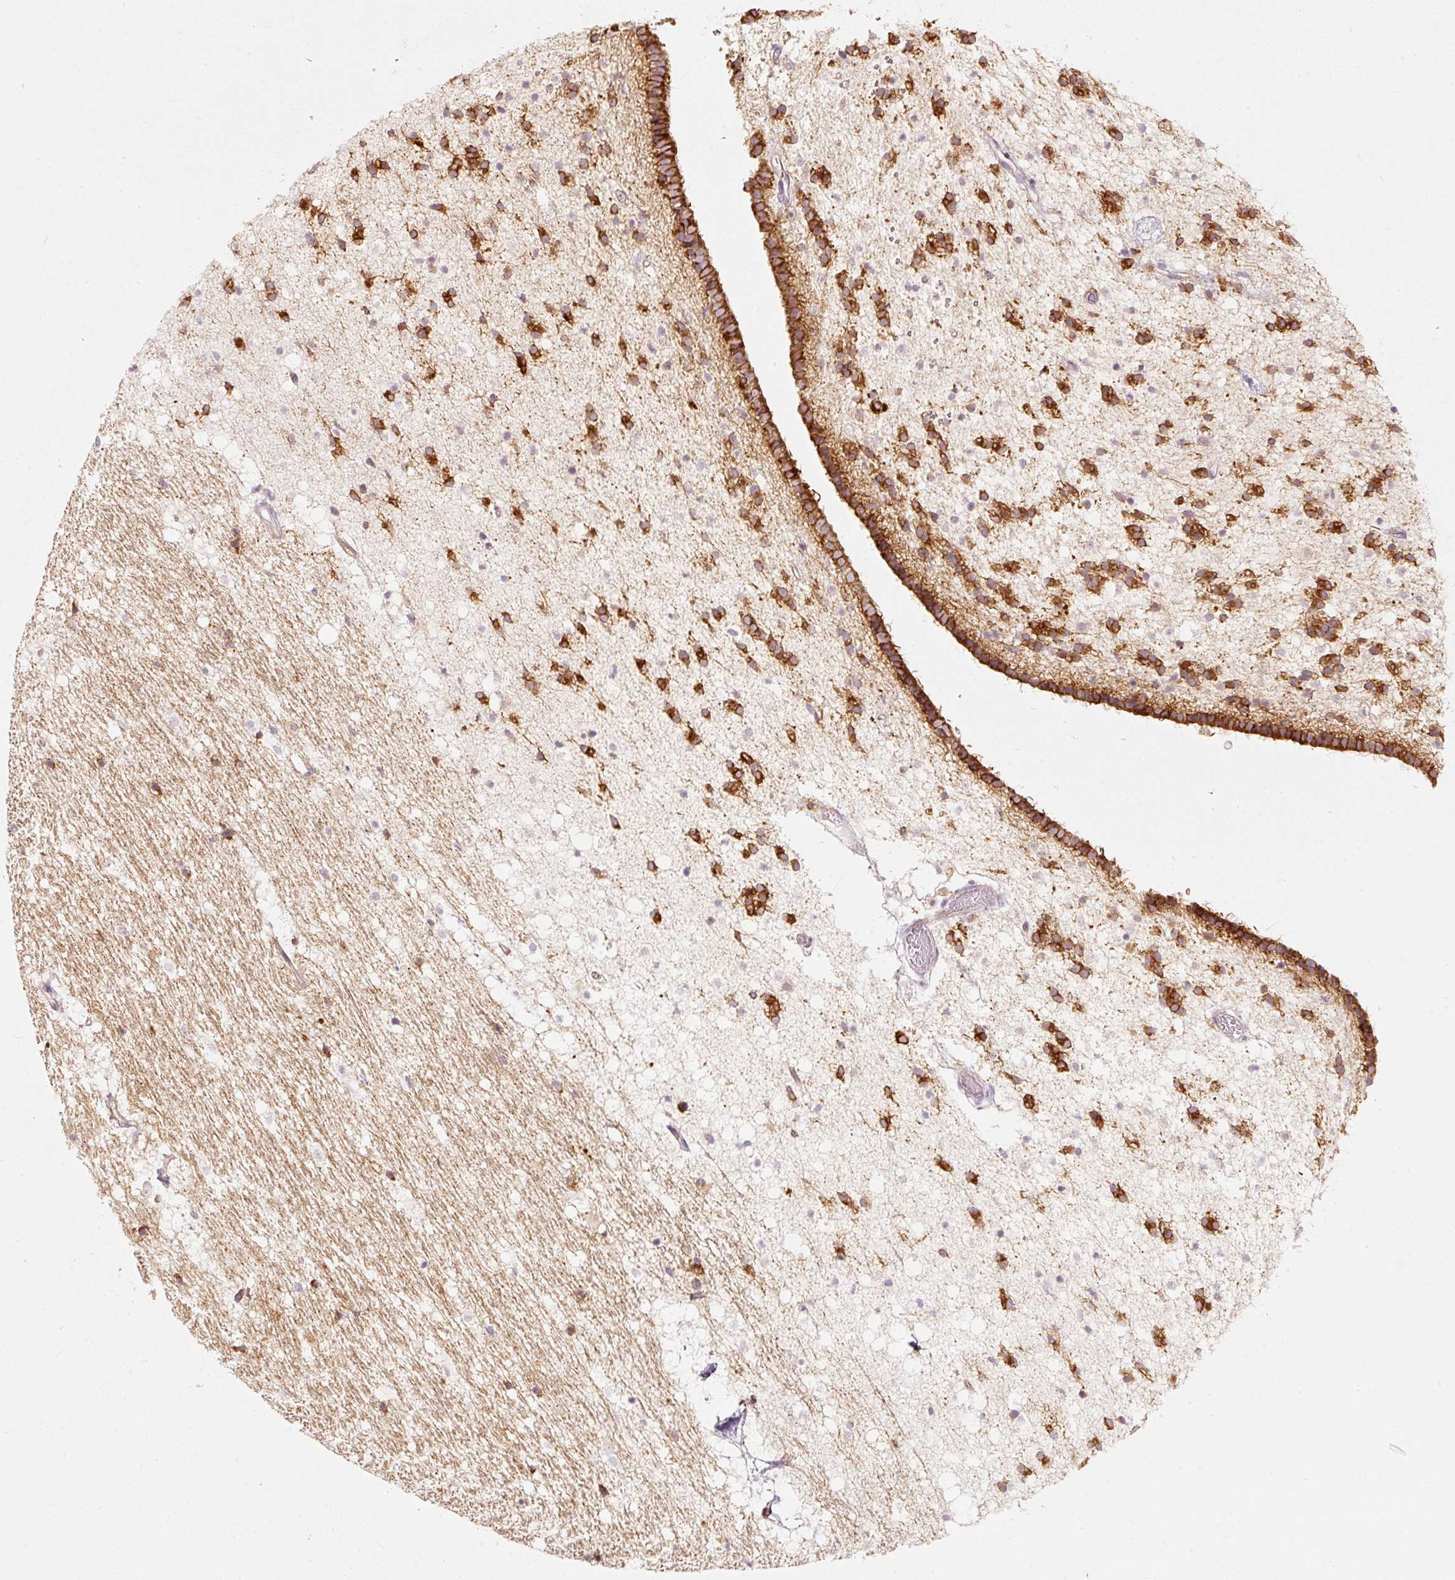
{"staining": {"intensity": "strong", "quantity": "<25%", "location": "cytoplasmic/membranous"}, "tissue": "caudate", "cell_type": "Glial cells", "image_type": "normal", "snomed": [{"axis": "morphology", "description": "Normal tissue, NOS"}, {"axis": "topography", "description": "Lateral ventricle wall"}], "caption": "Benign caudate reveals strong cytoplasmic/membranous expression in about <25% of glial cells Immunohistochemistry stains the protein of interest in brown and the nuclei are stained blue..", "gene": "MTHFD2", "patient": {"sex": "male", "age": 37}}